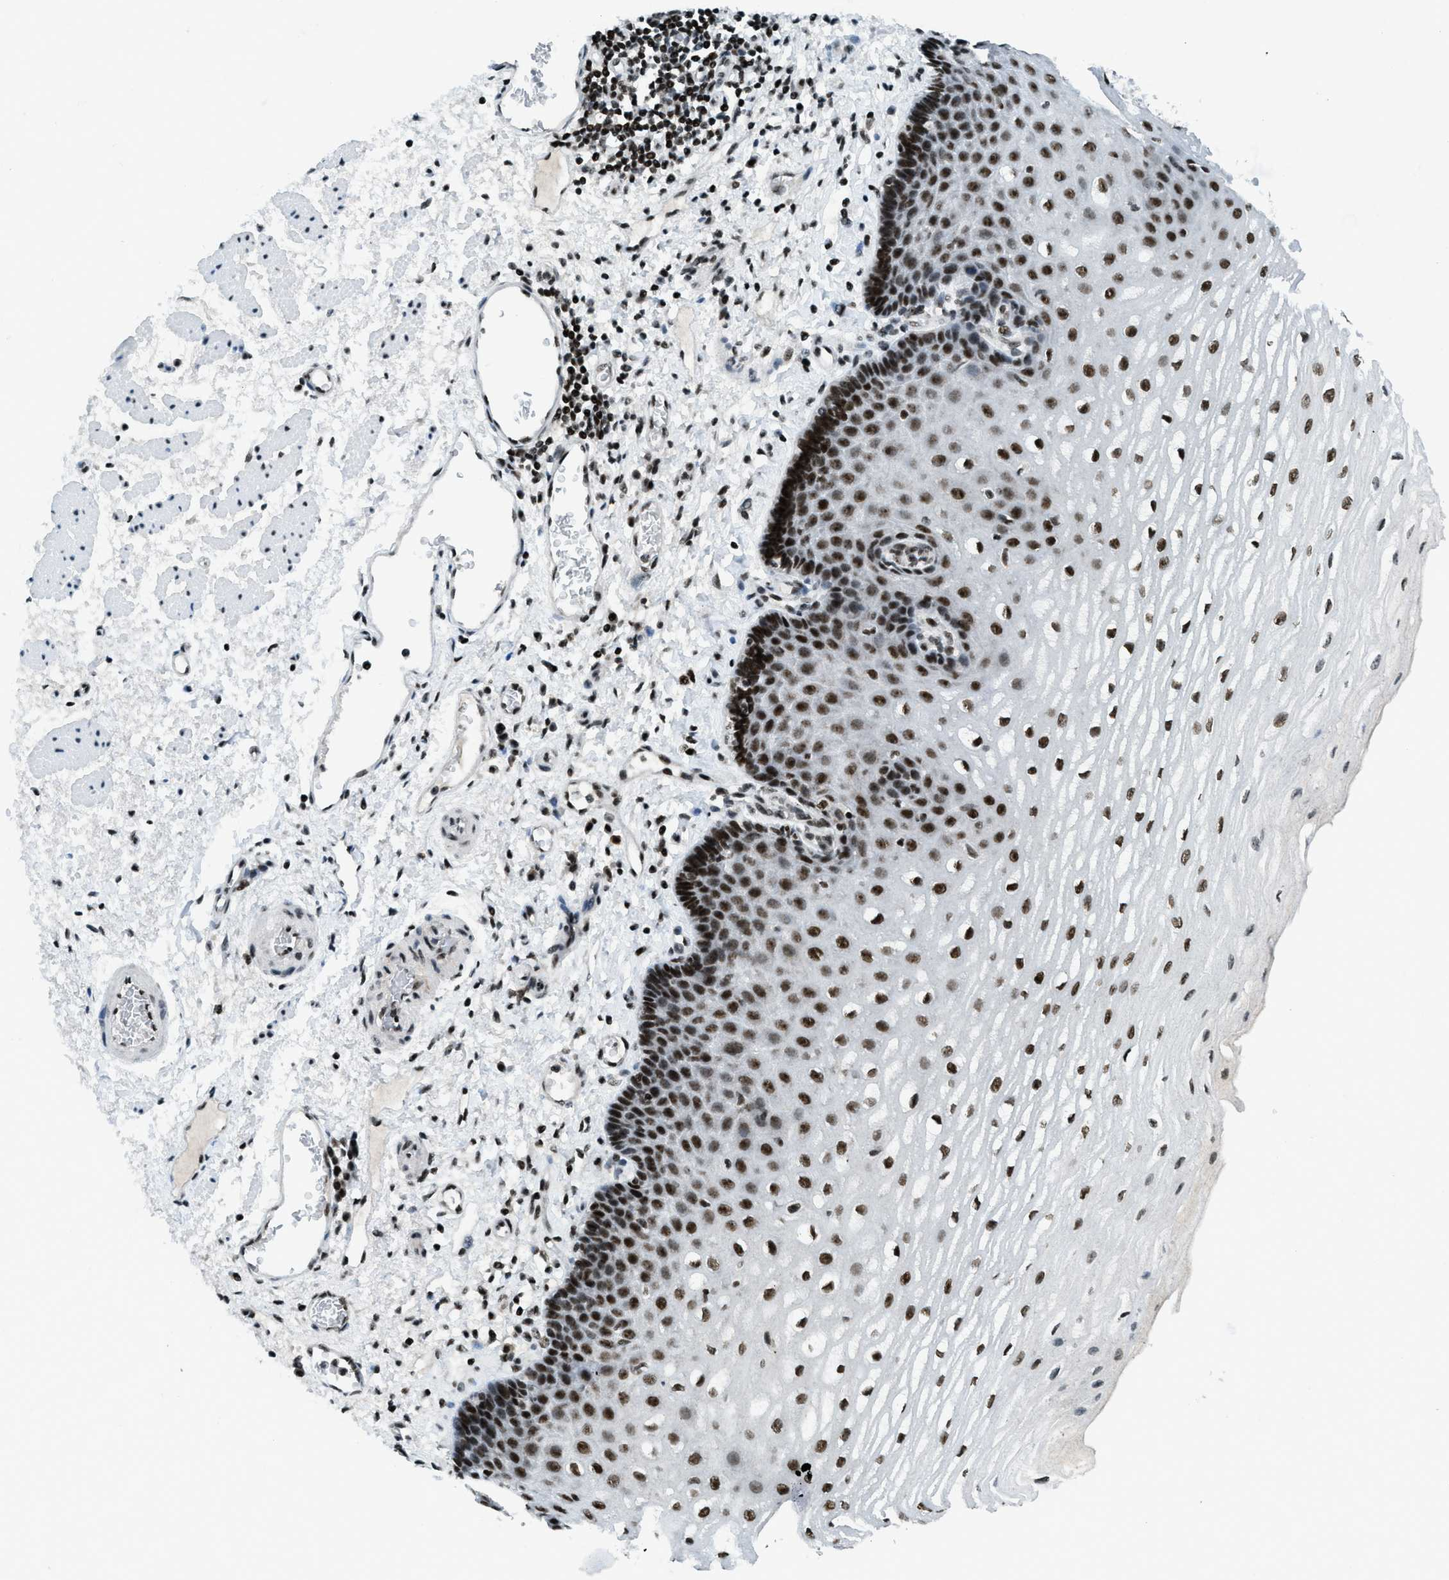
{"staining": {"intensity": "strong", "quantity": ">75%", "location": "nuclear"}, "tissue": "esophagus", "cell_type": "Squamous epithelial cells", "image_type": "normal", "snomed": [{"axis": "morphology", "description": "Normal tissue, NOS"}, {"axis": "topography", "description": "Esophagus"}], "caption": "An image of human esophagus stained for a protein demonstrates strong nuclear brown staining in squamous epithelial cells.", "gene": "RAD51B", "patient": {"sex": "male", "age": 54}}